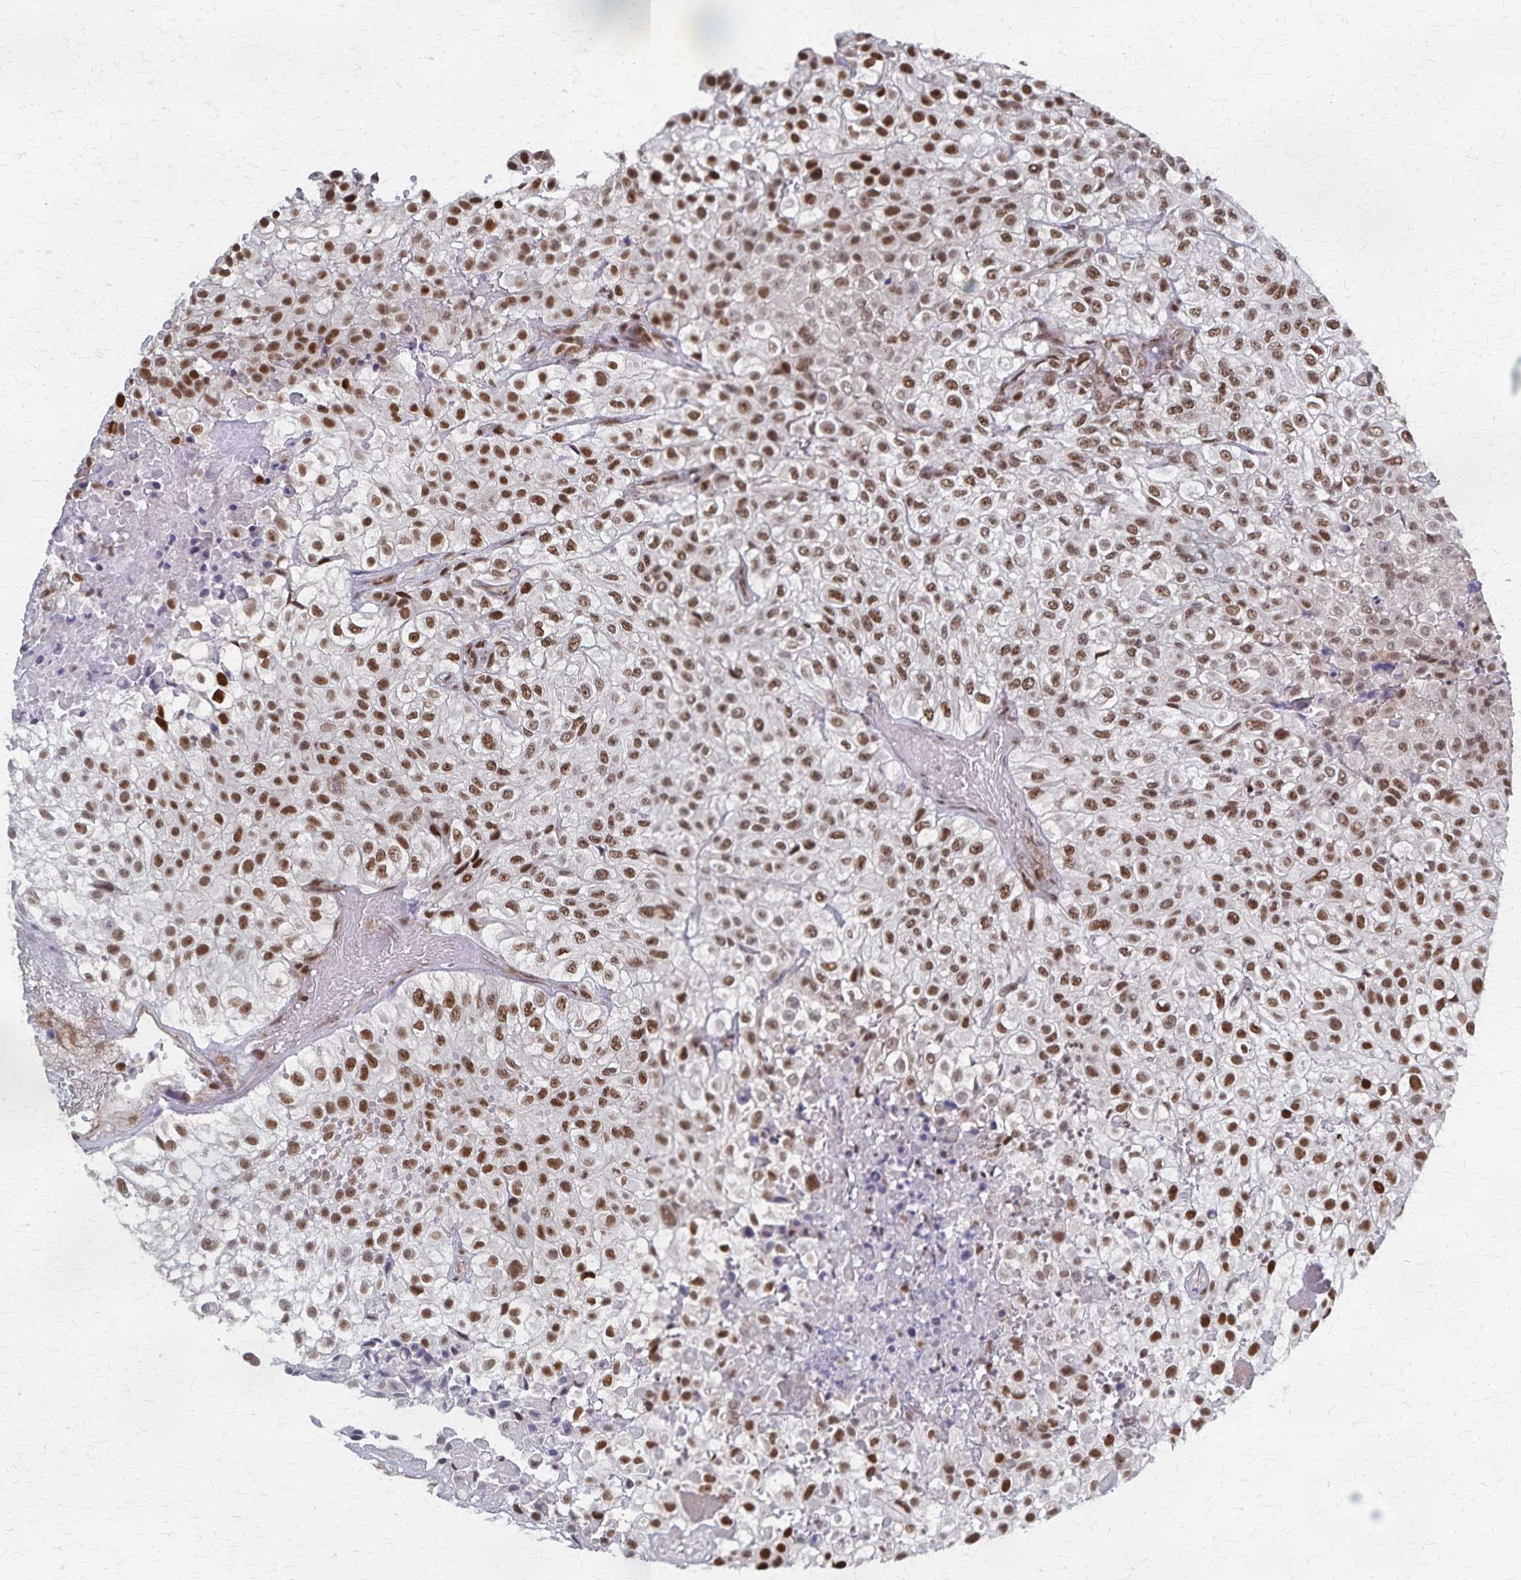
{"staining": {"intensity": "moderate", "quantity": ">75%", "location": "nuclear"}, "tissue": "urothelial cancer", "cell_type": "Tumor cells", "image_type": "cancer", "snomed": [{"axis": "morphology", "description": "Urothelial carcinoma, High grade"}, {"axis": "topography", "description": "Urinary bladder"}], "caption": "A high-resolution image shows immunohistochemistry (IHC) staining of urothelial cancer, which displays moderate nuclear expression in about >75% of tumor cells.", "gene": "GTF2B", "patient": {"sex": "male", "age": 56}}